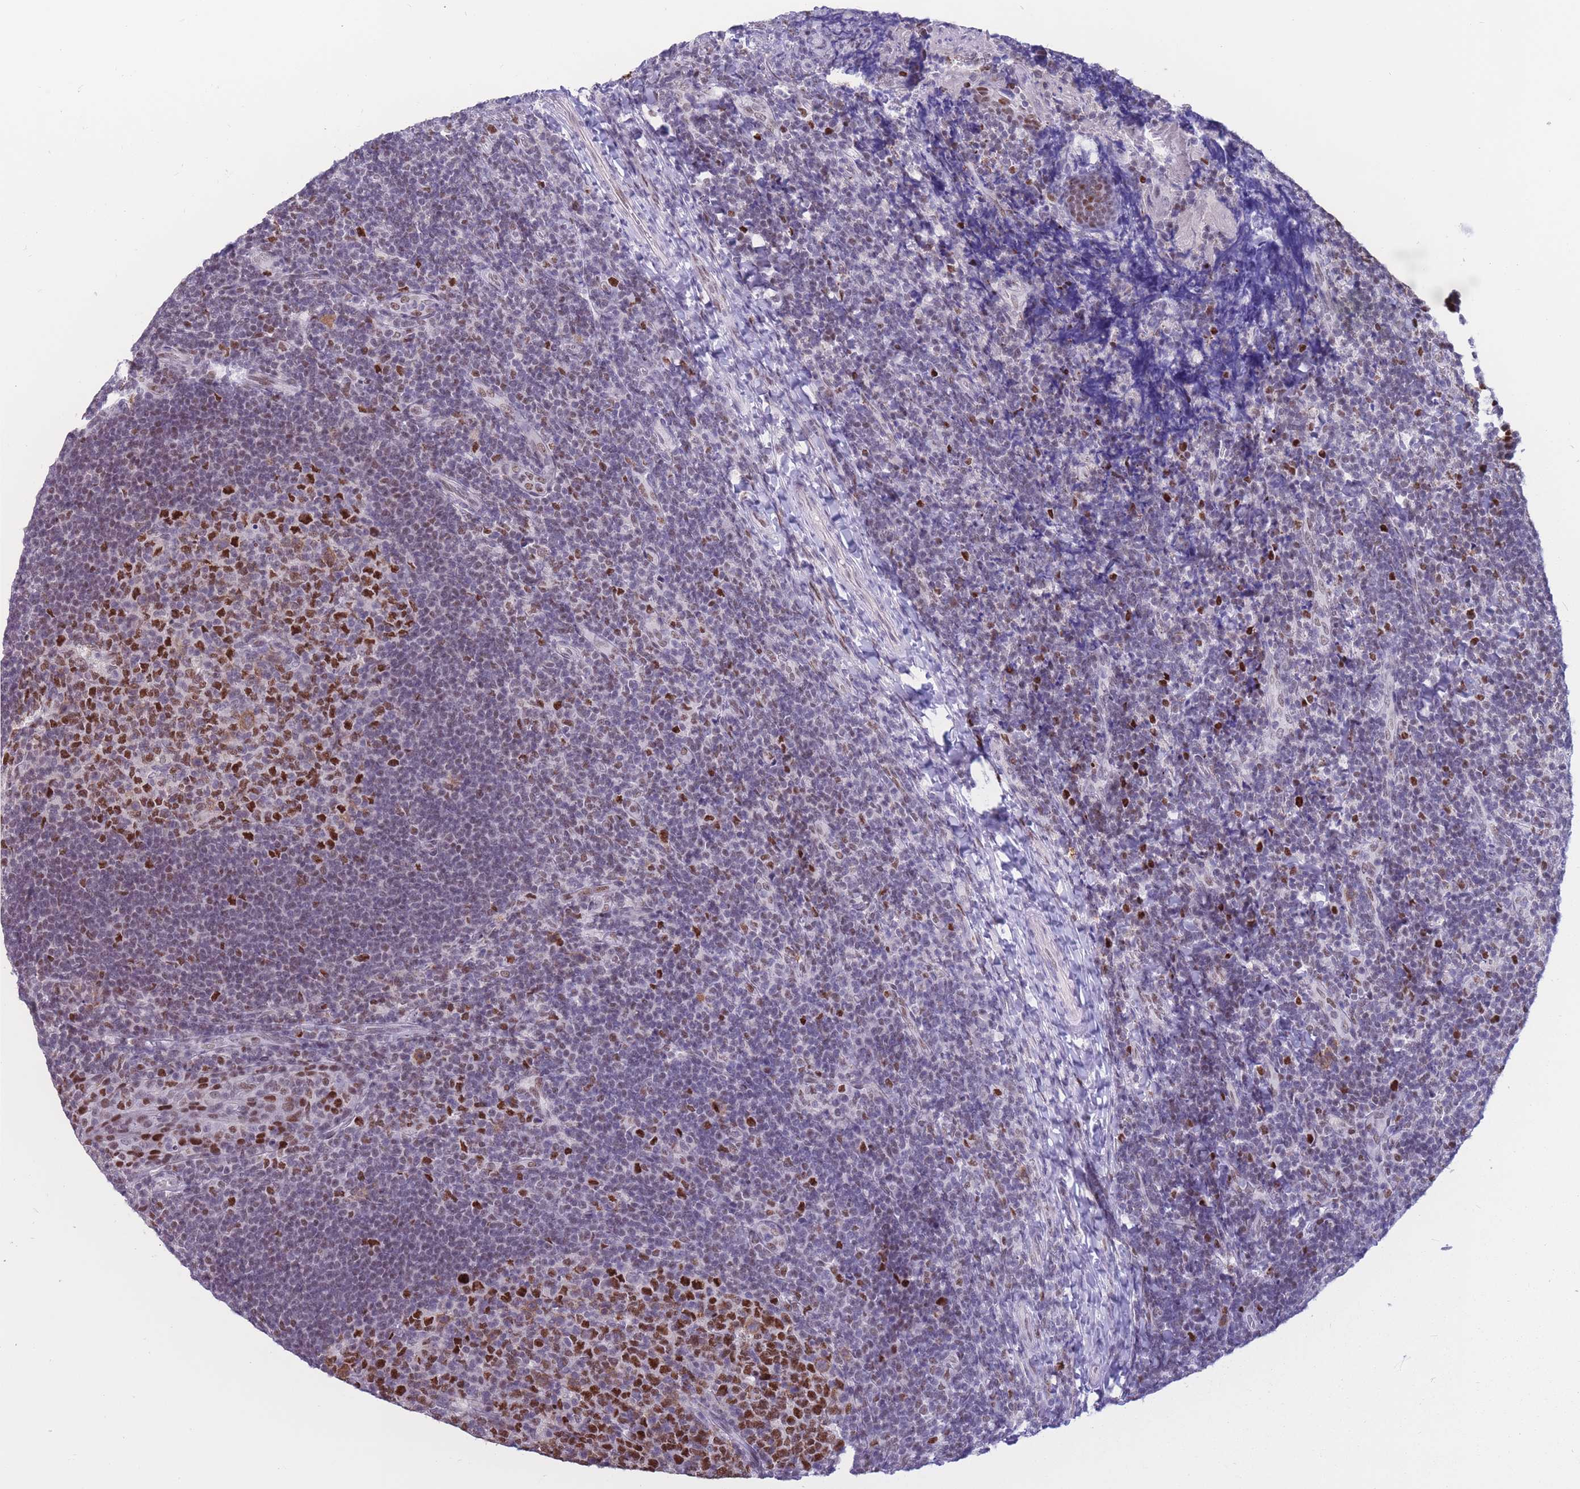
{"staining": {"intensity": "negative", "quantity": "none", "location": "none"}, "tissue": "tonsil", "cell_type": "Germinal center cells", "image_type": "normal", "snomed": [{"axis": "morphology", "description": "Normal tissue, NOS"}, {"axis": "topography", "description": "Tonsil"}], "caption": "Immunohistochemistry histopathology image of benign tonsil: human tonsil stained with DAB shows no significant protein staining in germinal center cells.", "gene": "NASP", "patient": {"sex": "female", "age": 10}}